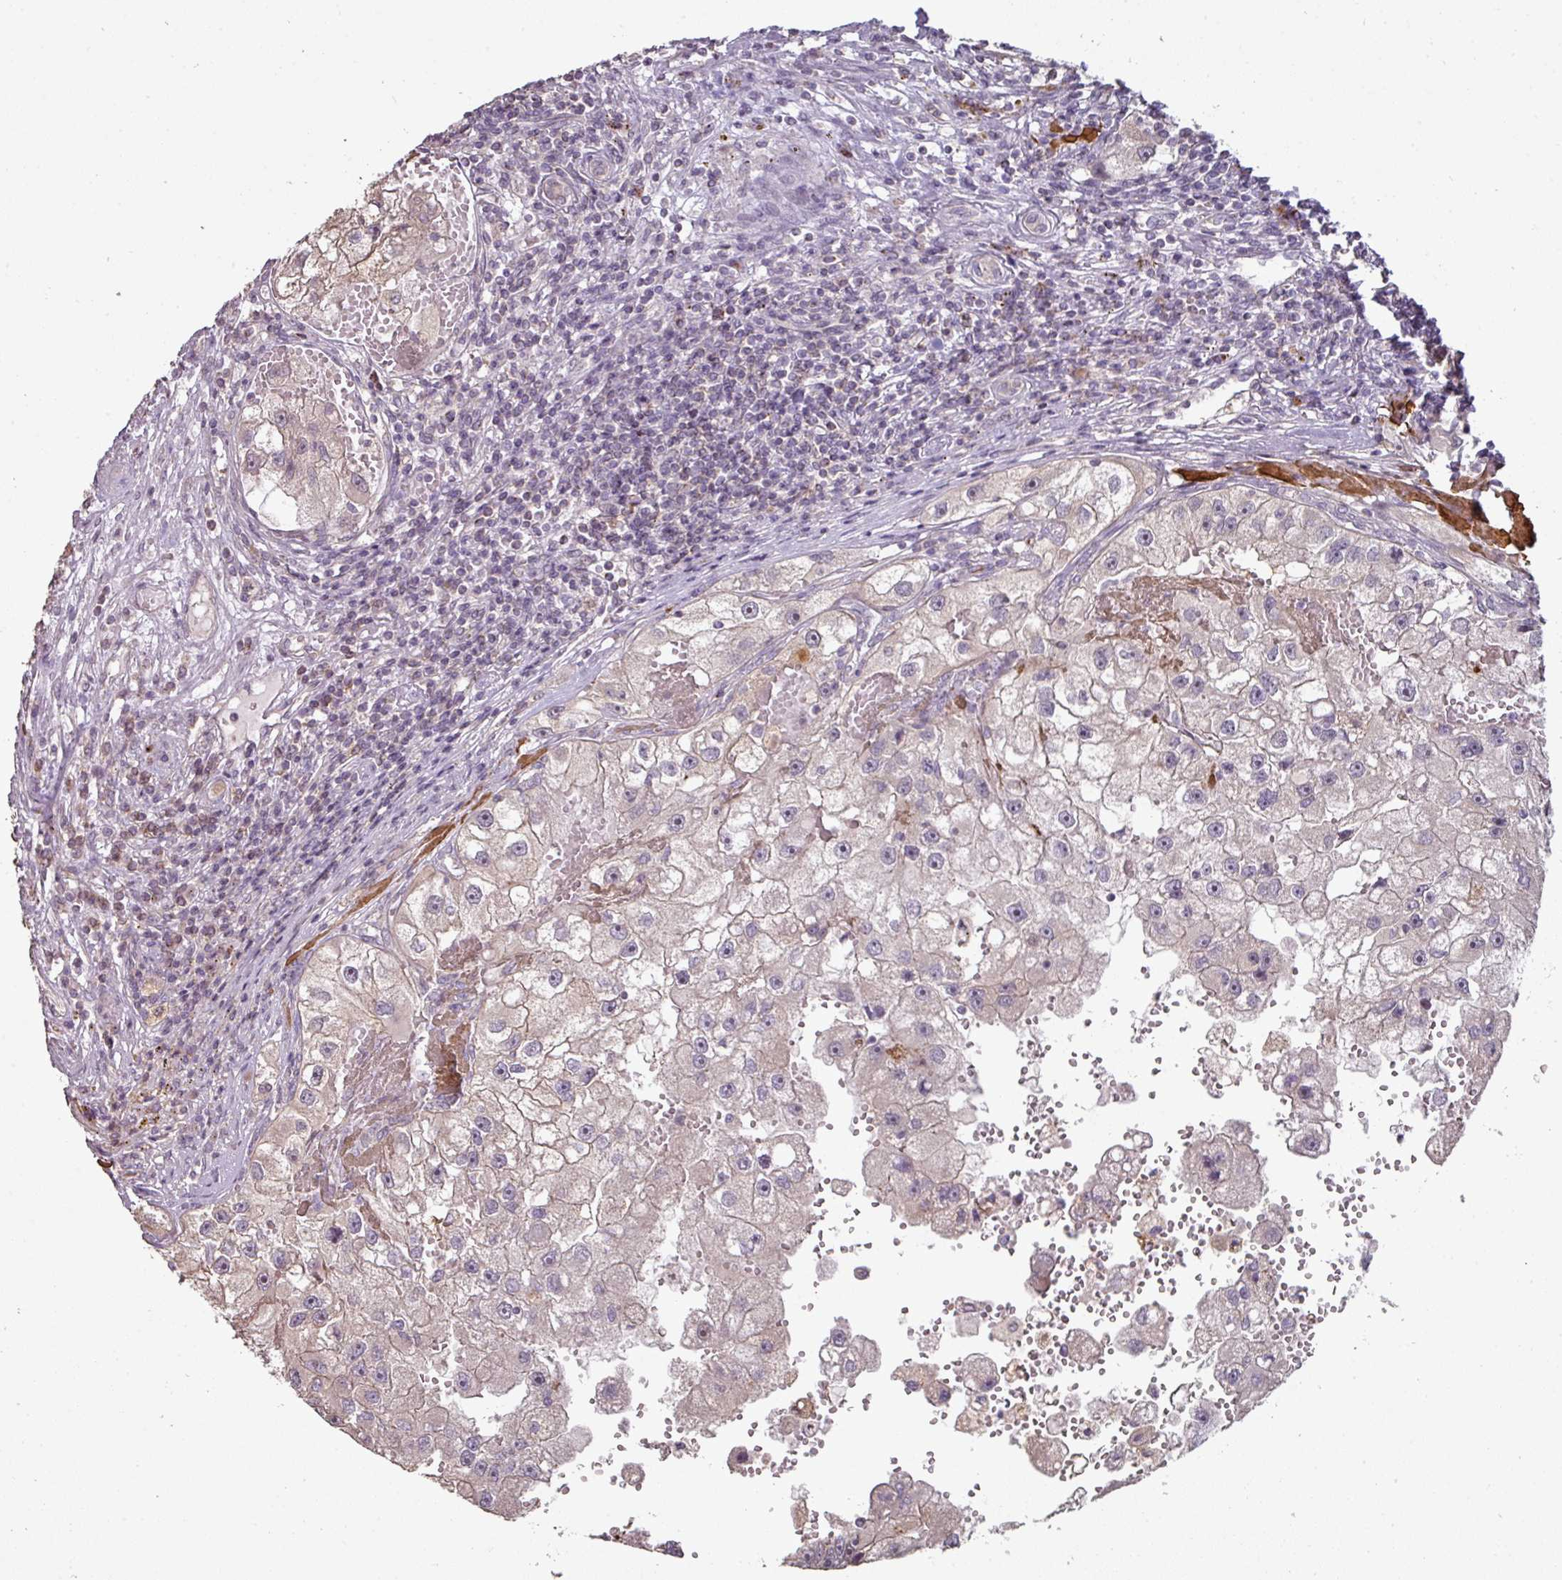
{"staining": {"intensity": "negative", "quantity": "none", "location": "none"}, "tissue": "renal cancer", "cell_type": "Tumor cells", "image_type": "cancer", "snomed": [{"axis": "morphology", "description": "Adenocarcinoma, NOS"}, {"axis": "topography", "description": "Kidney"}], "caption": "An IHC image of renal adenocarcinoma is shown. There is no staining in tumor cells of renal adenocarcinoma. (Immunohistochemistry, brightfield microscopy, high magnification).", "gene": "CXCR5", "patient": {"sex": "male", "age": 63}}